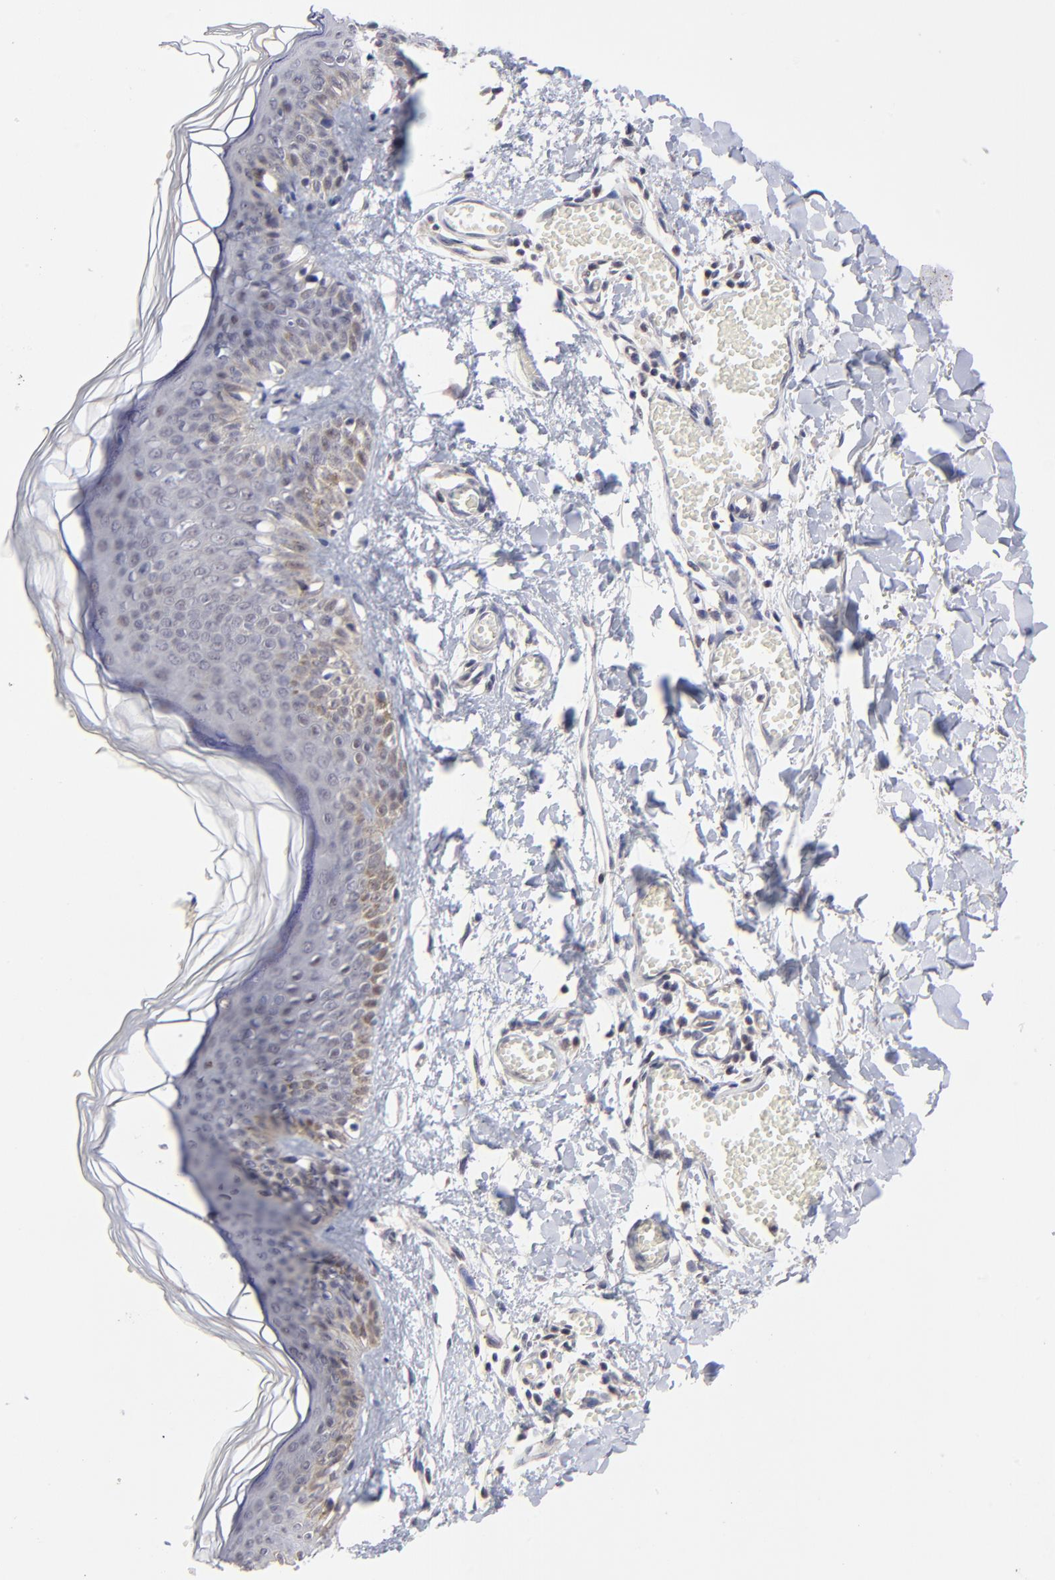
{"staining": {"intensity": "negative", "quantity": "none", "location": "none"}, "tissue": "skin", "cell_type": "Fibroblasts", "image_type": "normal", "snomed": [{"axis": "morphology", "description": "Normal tissue, NOS"}, {"axis": "morphology", "description": "Sarcoma, NOS"}, {"axis": "topography", "description": "Skin"}, {"axis": "topography", "description": "Soft tissue"}], "caption": "This is a image of immunohistochemistry staining of normal skin, which shows no expression in fibroblasts.", "gene": "ZNF419", "patient": {"sex": "female", "age": 51}}